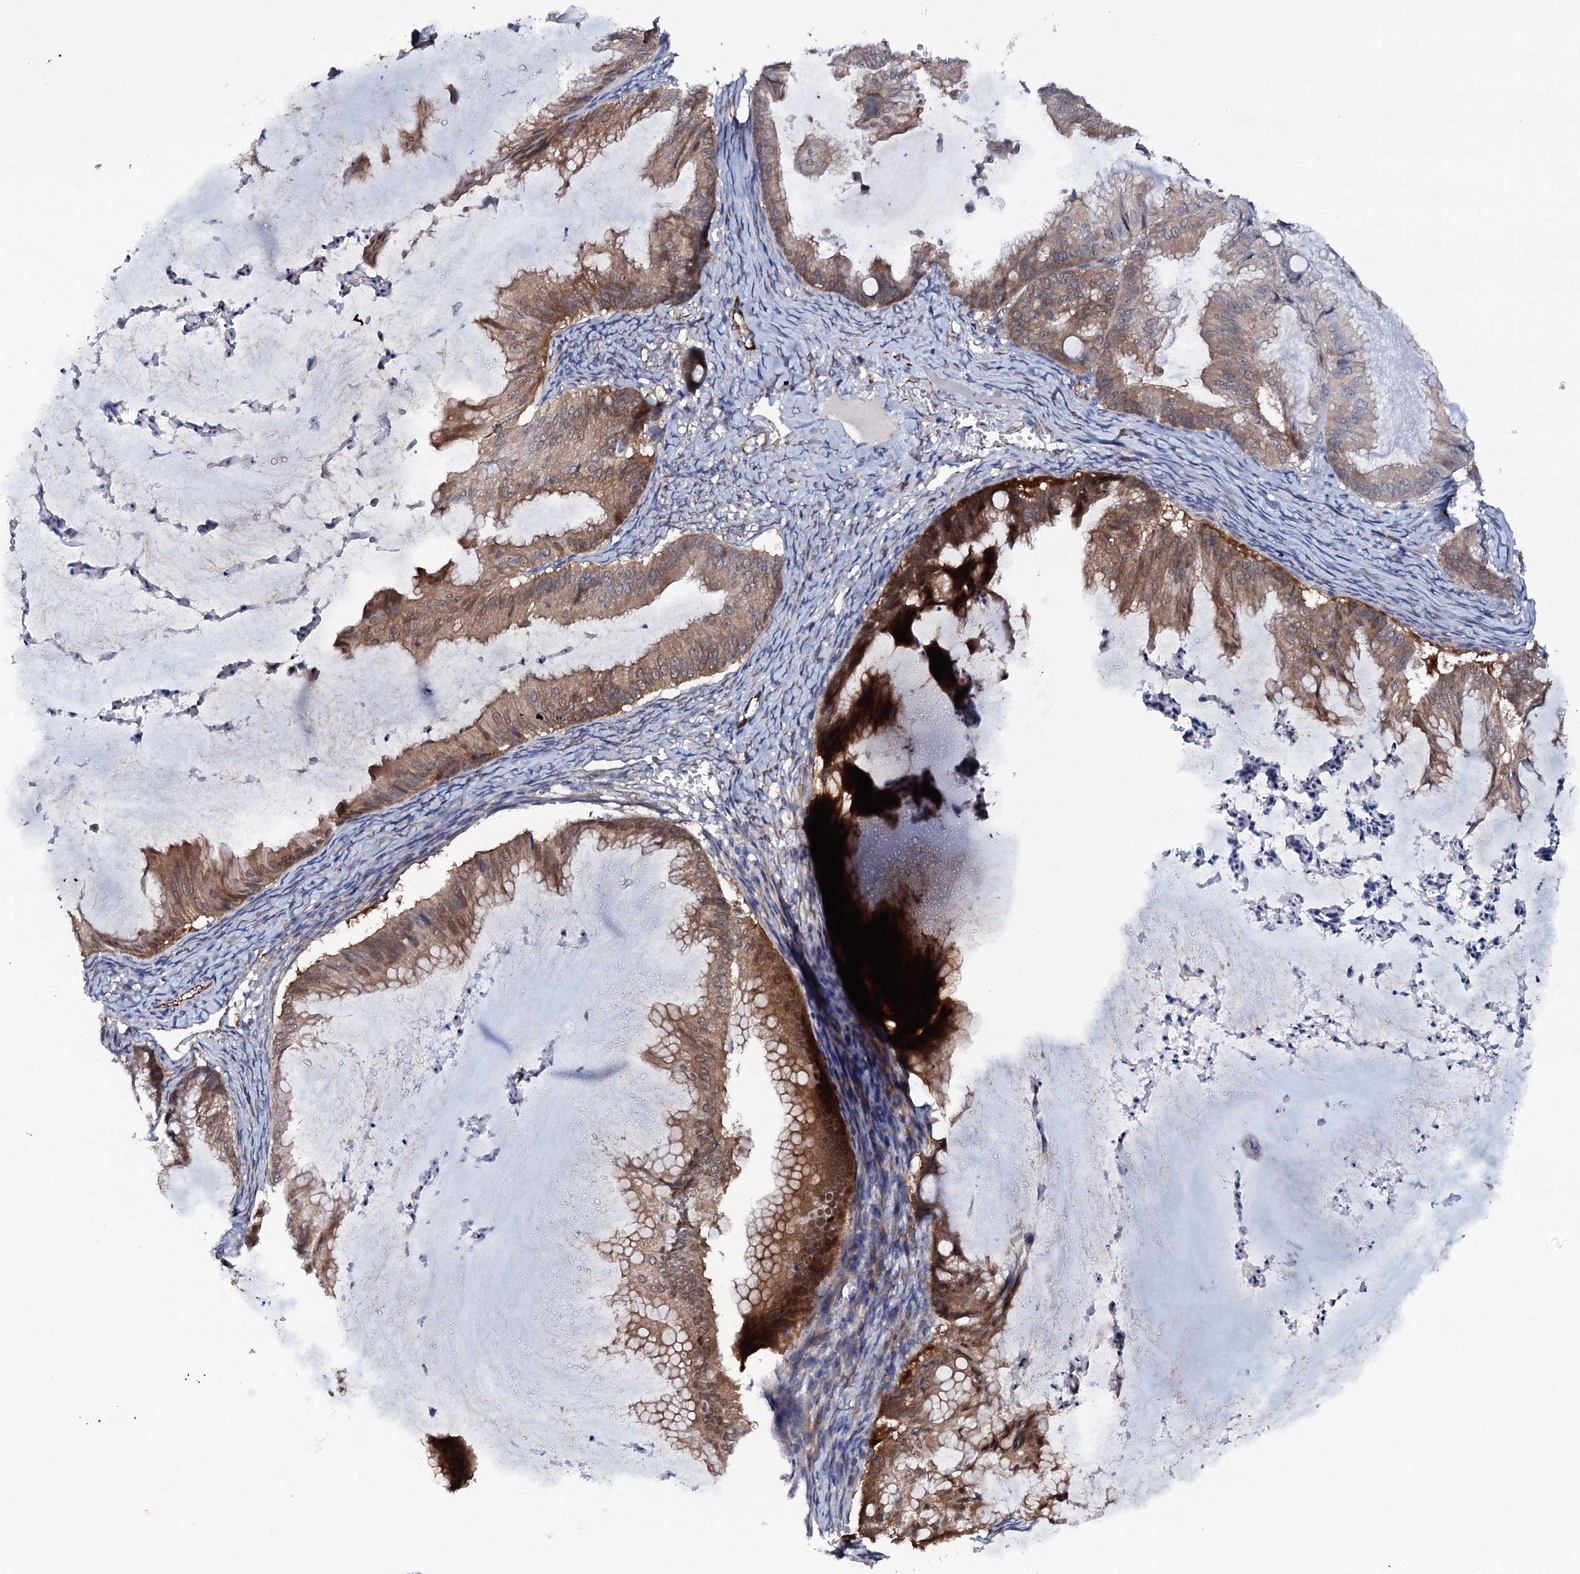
{"staining": {"intensity": "moderate", "quantity": ">75%", "location": "cytoplasmic/membranous"}, "tissue": "ovarian cancer", "cell_type": "Tumor cells", "image_type": "cancer", "snomed": [{"axis": "morphology", "description": "Cystadenocarcinoma, mucinous, NOS"}, {"axis": "topography", "description": "Ovary"}], "caption": "IHC photomicrograph of neoplastic tissue: ovarian mucinous cystadenocarcinoma stained using immunohistochemistry displays medium levels of moderate protein expression localized specifically in the cytoplasmic/membranous of tumor cells, appearing as a cytoplasmic/membranous brown color.", "gene": "BCL2L14", "patient": {"sex": "female", "age": 71}}